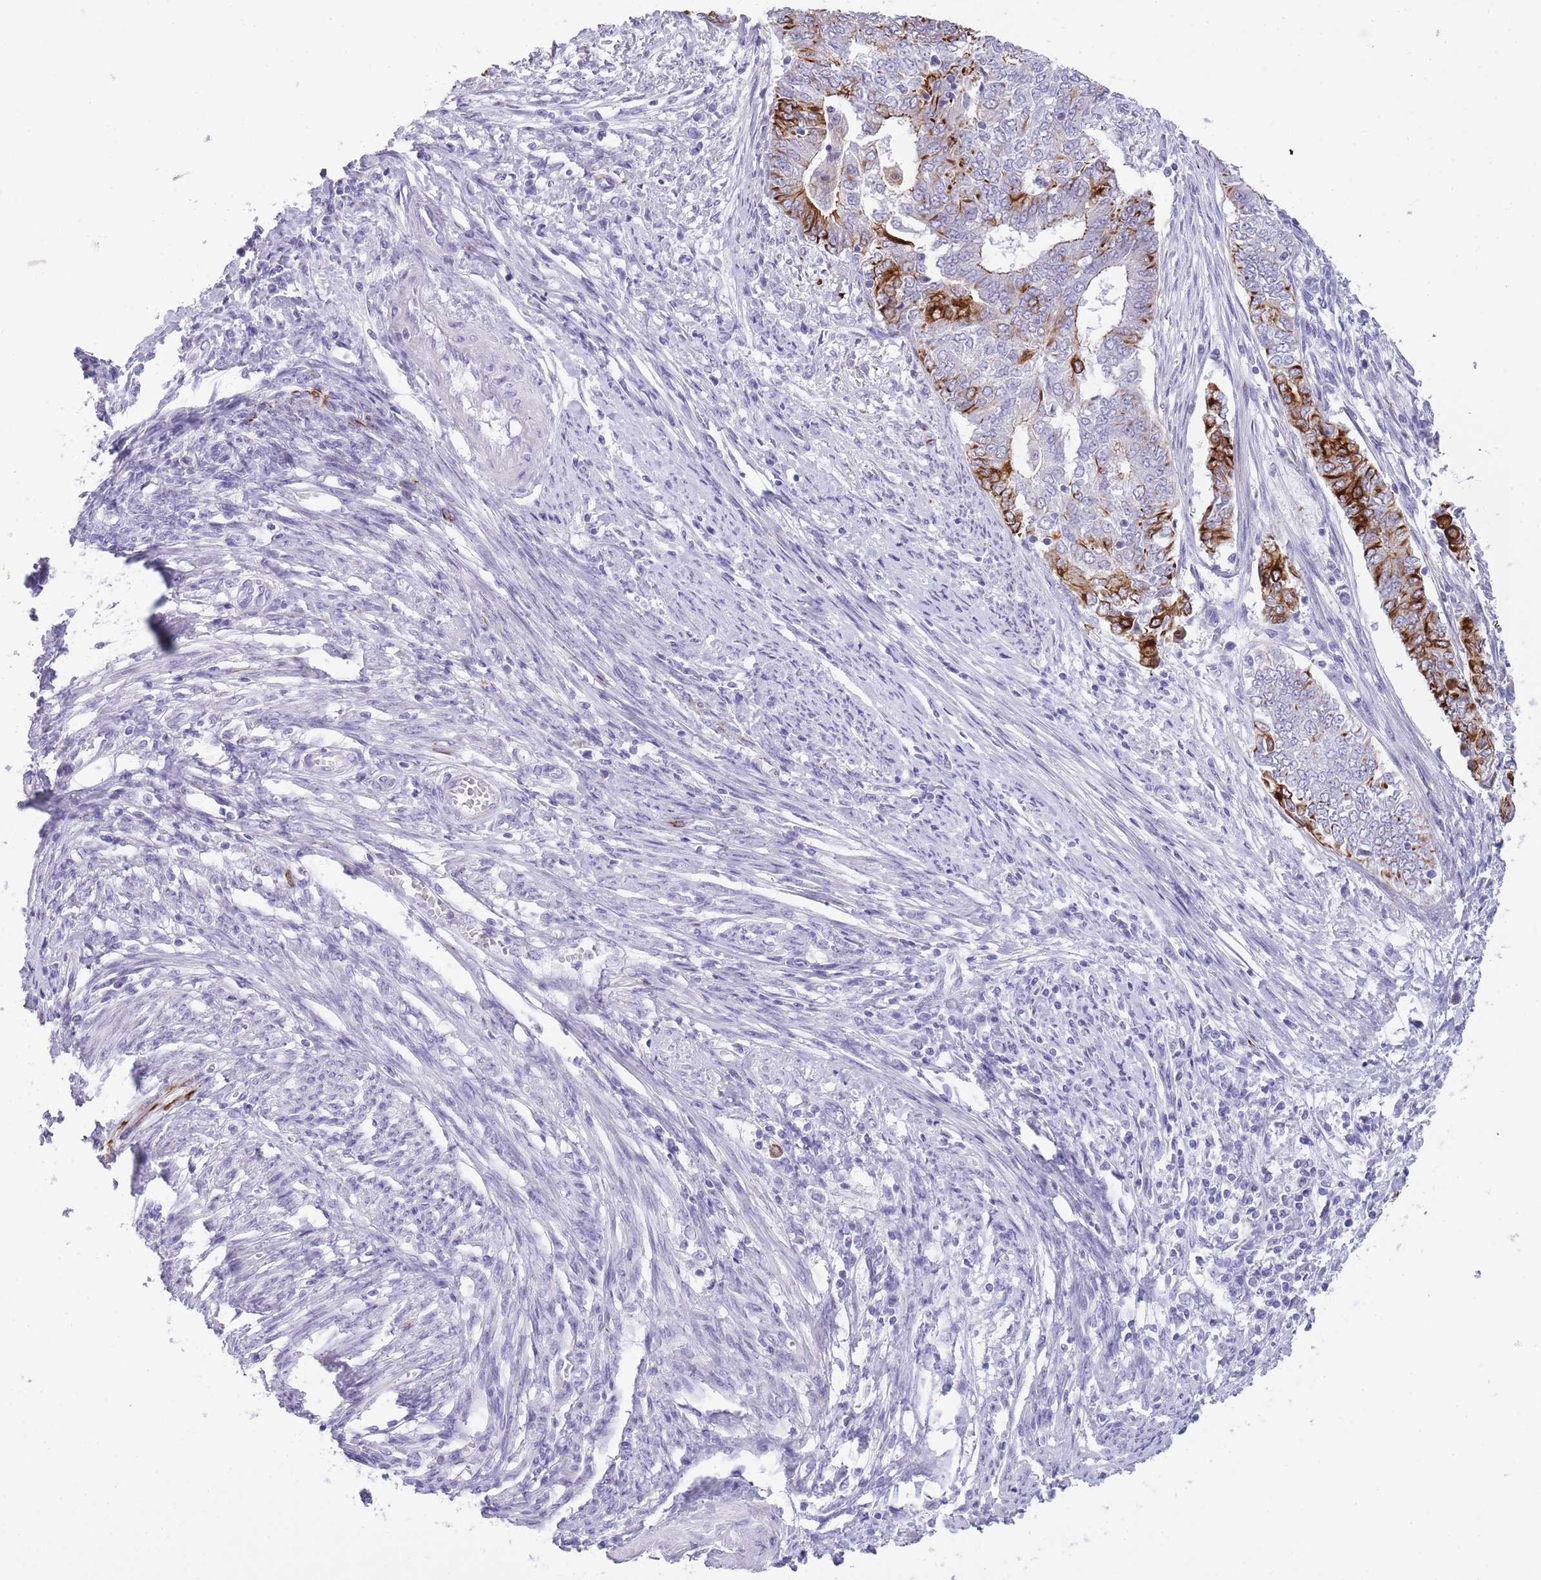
{"staining": {"intensity": "strong", "quantity": "<25%", "location": "cytoplasmic/membranous"}, "tissue": "endometrial cancer", "cell_type": "Tumor cells", "image_type": "cancer", "snomed": [{"axis": "morphology", "description": "Adenocarcinoma, NOS"}, {"axis": "topography", "description": "Endometrium"}], "caption": "Strong cytoplasmic/membranous positivity is present in approximately <25% of tumor cells in endometrial cancer.", "gene": "RADX", "patient": {"sex": "female", "age": 62}}